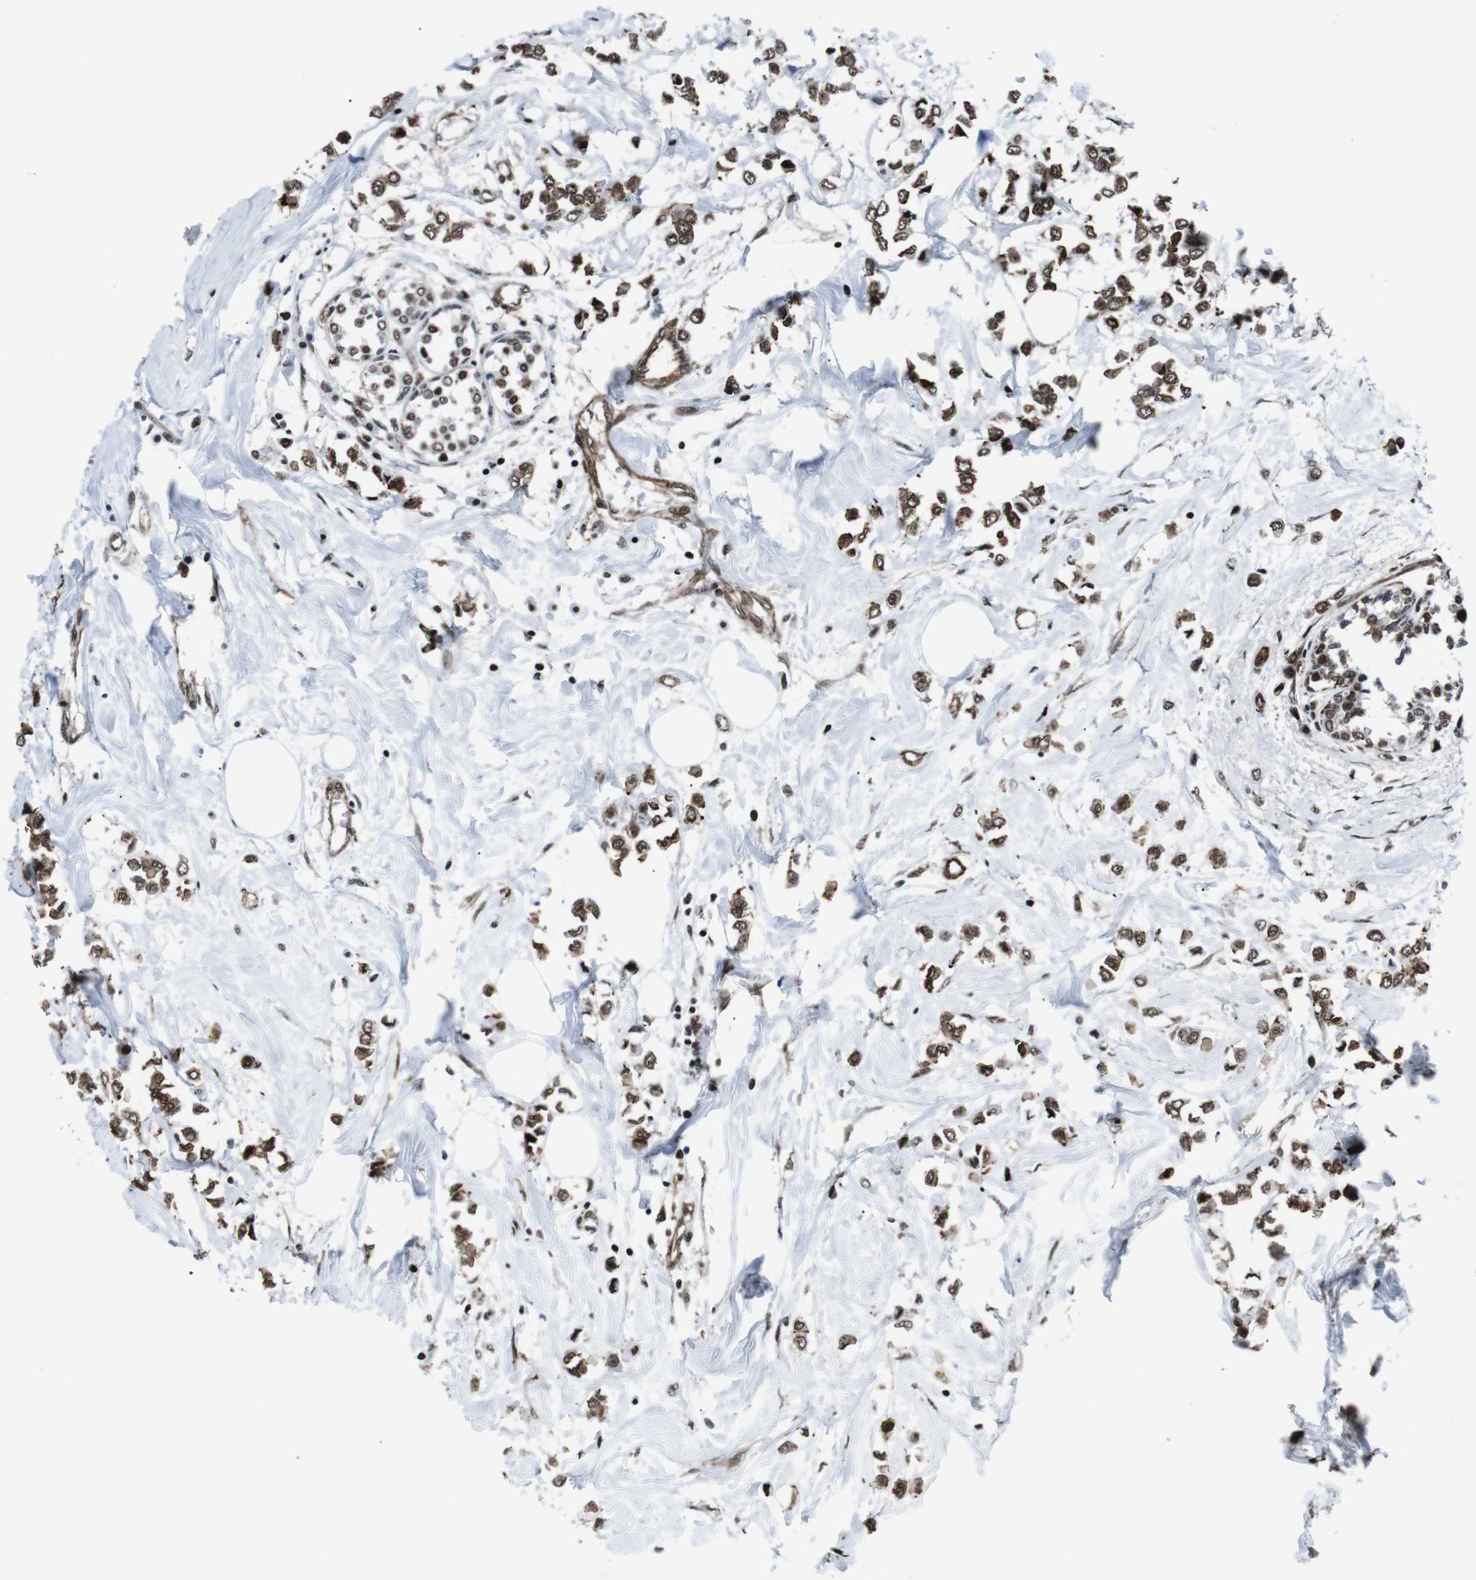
{"staining": {"intensity": "moderate", "quantity": ">75%", "location": "cytoplasmic/membranous,nuclear"}, "tissue": "breast cancer", "cell_type": "Tumor cells", "image_type": "cancer", "snomed": [{"axis": "morphology", "description": "Lobular carcinoma"}, {"axis": "topography", "description": "Breast"}], "caption": "Immunohistochemical staining of human breast cancer (lobular carcinoma) shows medium levels of moderate cytoplasmic/membranous and nuclear protein positivity in approximately >75% of tumor cells. (DAB (3,3'-diaminobenzidine) = brown stain, brightfield microscopy at high magnification).", "gene": "HNRNPU", "patient": {"sex": "female", "age": 51}}